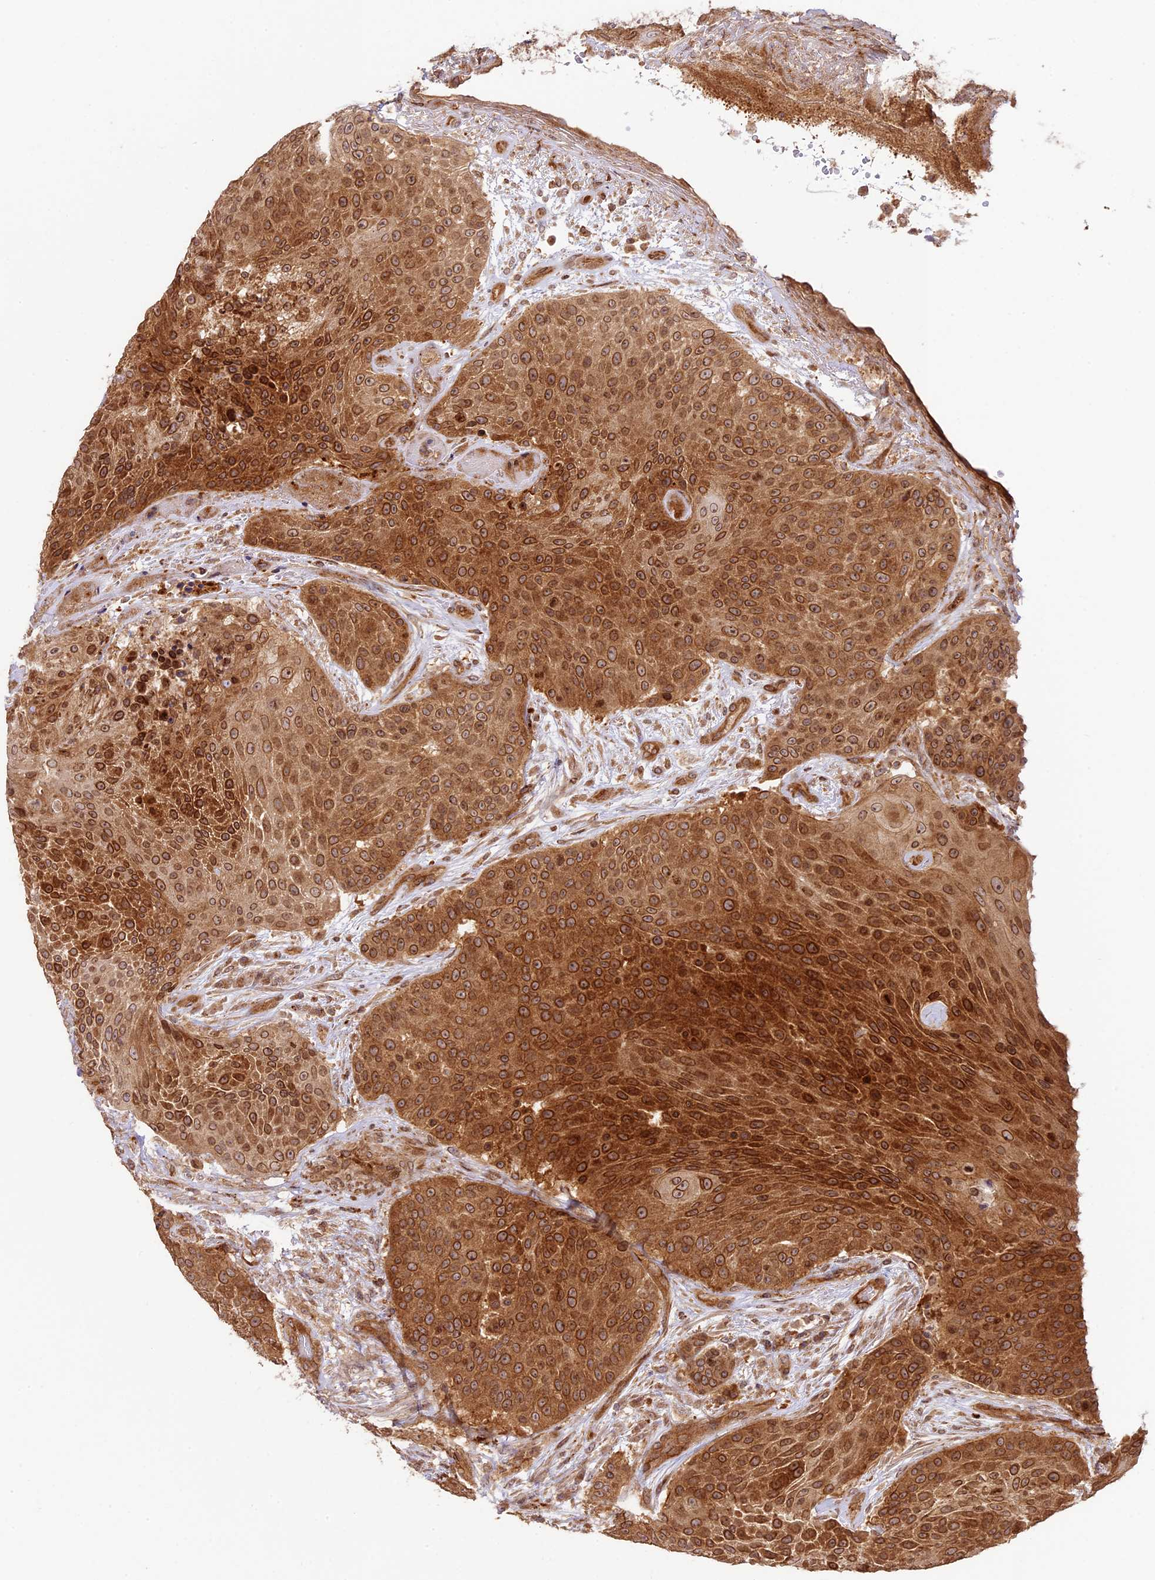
{"staining": {"intensity": "strong", "quantity": ">75%", "location": "cytoplasmic/membranous,nuclear"}, "tissue": "urothelial cancer", "cell_type": "Tumor cells", "image_type": "cancer", "snomed": [{"axis": "morphology", "description": "Urothelial carcinoma, High grade"}, {"axis": "topography", "description": "Urinary bladder"}], "caption": "Immunohistochemical staining of high-grade urothelial carcinoma shows high levels of strong cytoplasmic/membranous and nuclear positivity in about >75% of tumor cells.", "gene": "DGKH", "patient": {"sex": "female", "age": 63}}